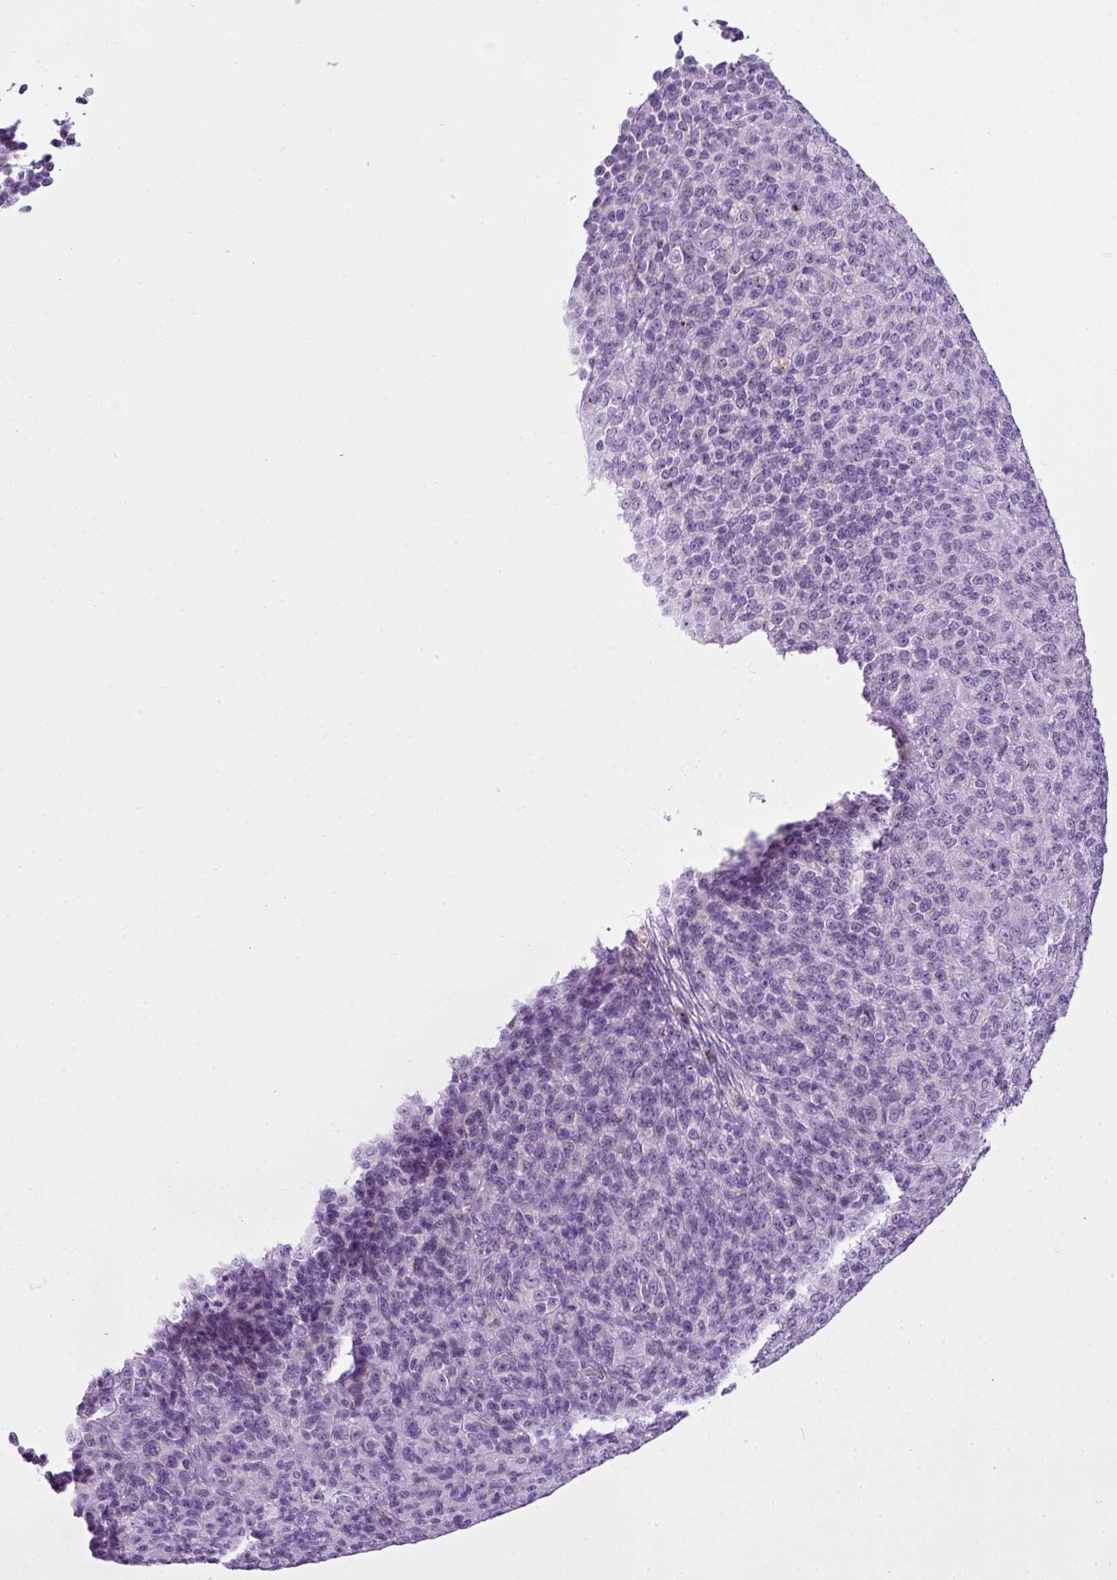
{"staining": {"intensity": "negative", "quantity": "none", "location": "none"}, "tissue": "melanoma", "cell_type": "Tumor cells", "image_type": "cancer", "snomed": [{"axis": "morphology", "description": "Malignant melanoma, Metastatic site"}, {"axis": "topography", "description": "Brain"}], "caption": "Human malignant melanoma (metastatic site) stained for a protein using immunohistochemistry displays no expression in tumor cells.", "gene": "FAM43A", "patient": {"sex": "female", "age": 56}}